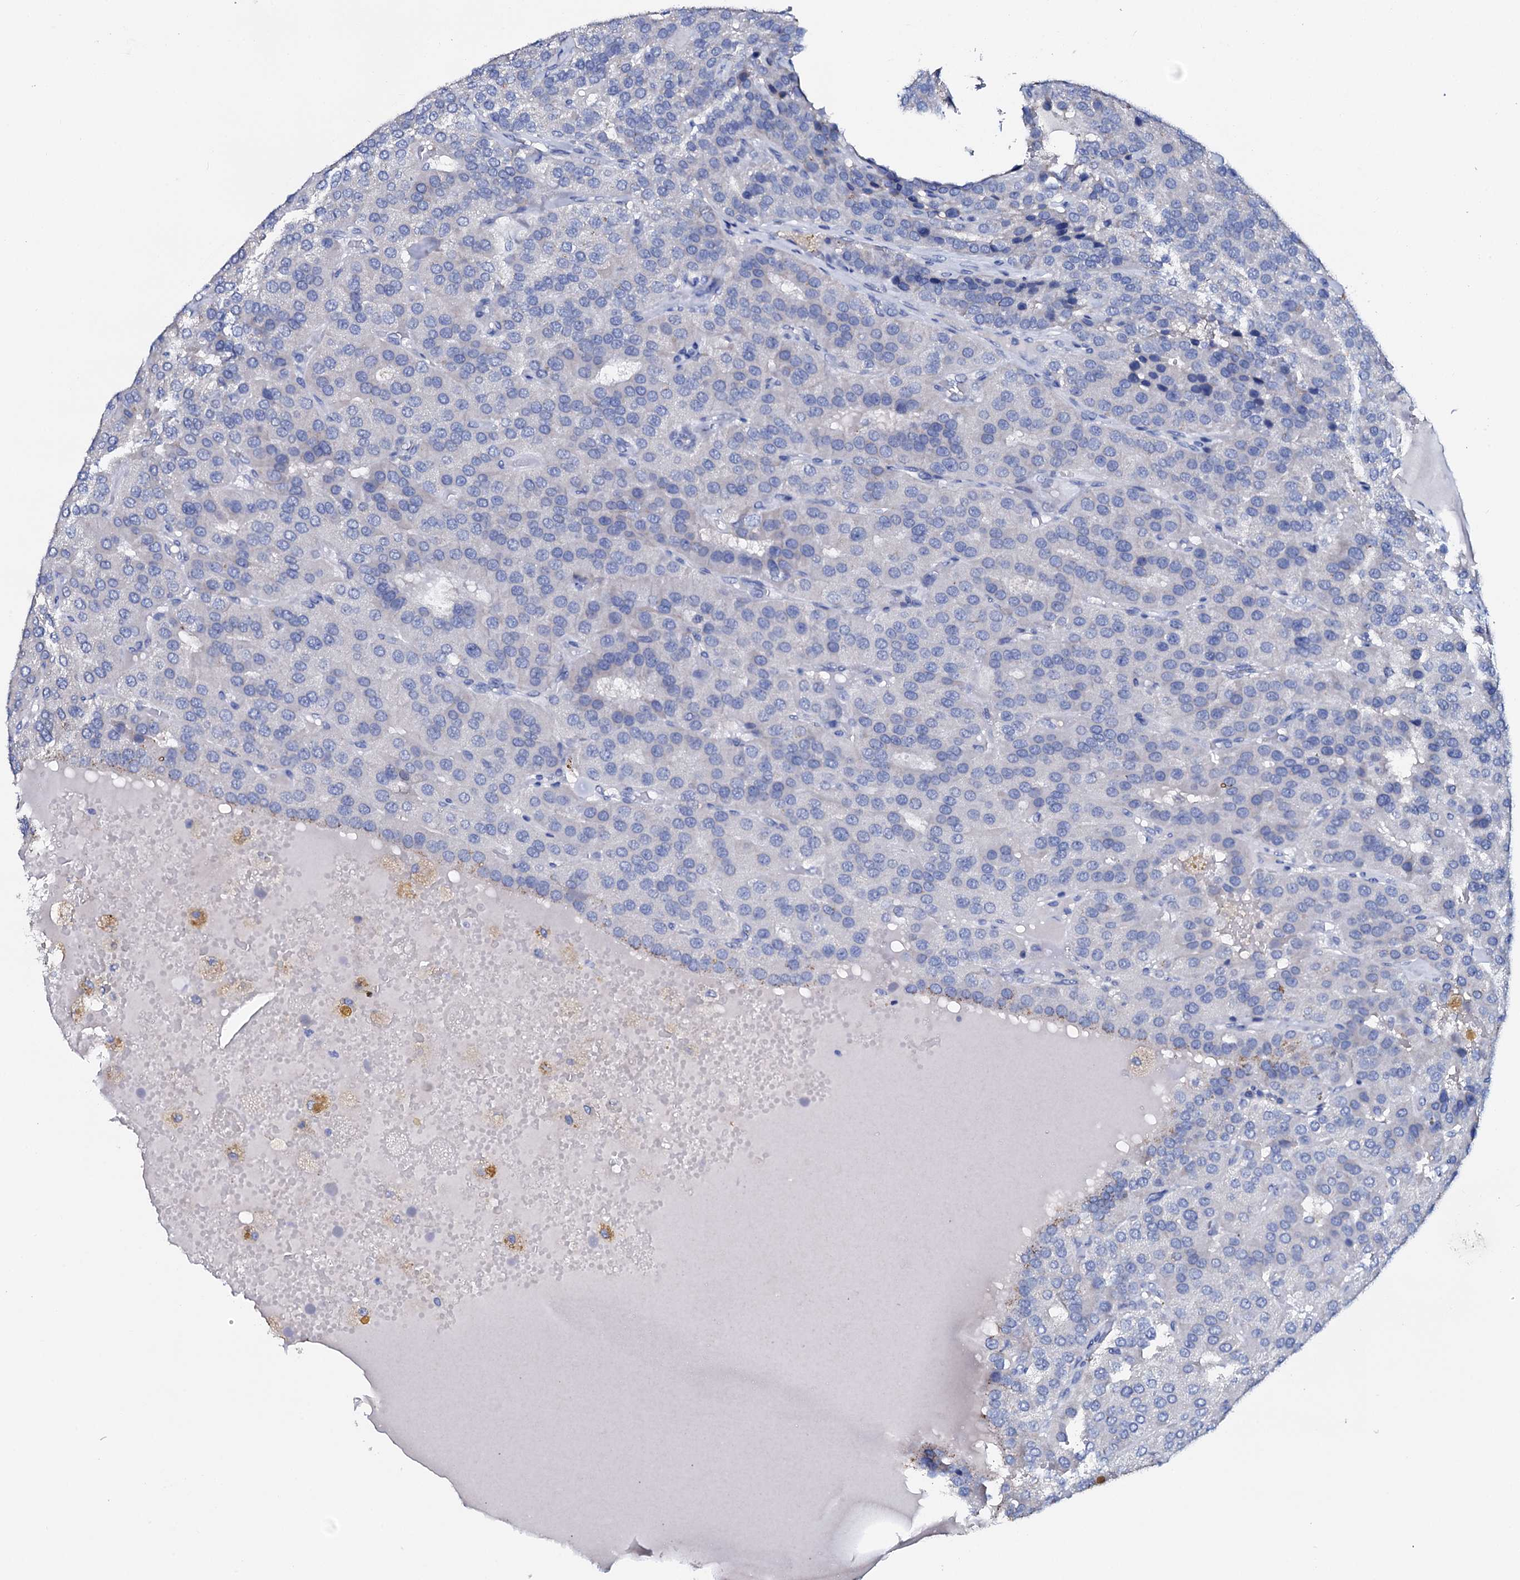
{"staining": {"intensity": "negative", "quantity": "none", "location": "none"}, "tissue": "parathyroid gland", "cell_type": "Glandular cells", "image_type": "normal", "snomed": [{"axis": "morphology", "description": "Normal tissue, NOS"}, {"axis": "morphology", "description": "Adenoma, NOS"}, {"axis": "topography", "description": "Parathyroid gland"}], "caption": "Protein analysis of benign parathyroid gland demonstrates no significant positivity in glandular cells. (Brightfield microscopy of DAB (3,3'-diaminobenzidine) immunohistochemistry (IHC) at high magnification).", "gene": "AMER2", "patient": {"sex": "female", "age": 86}}